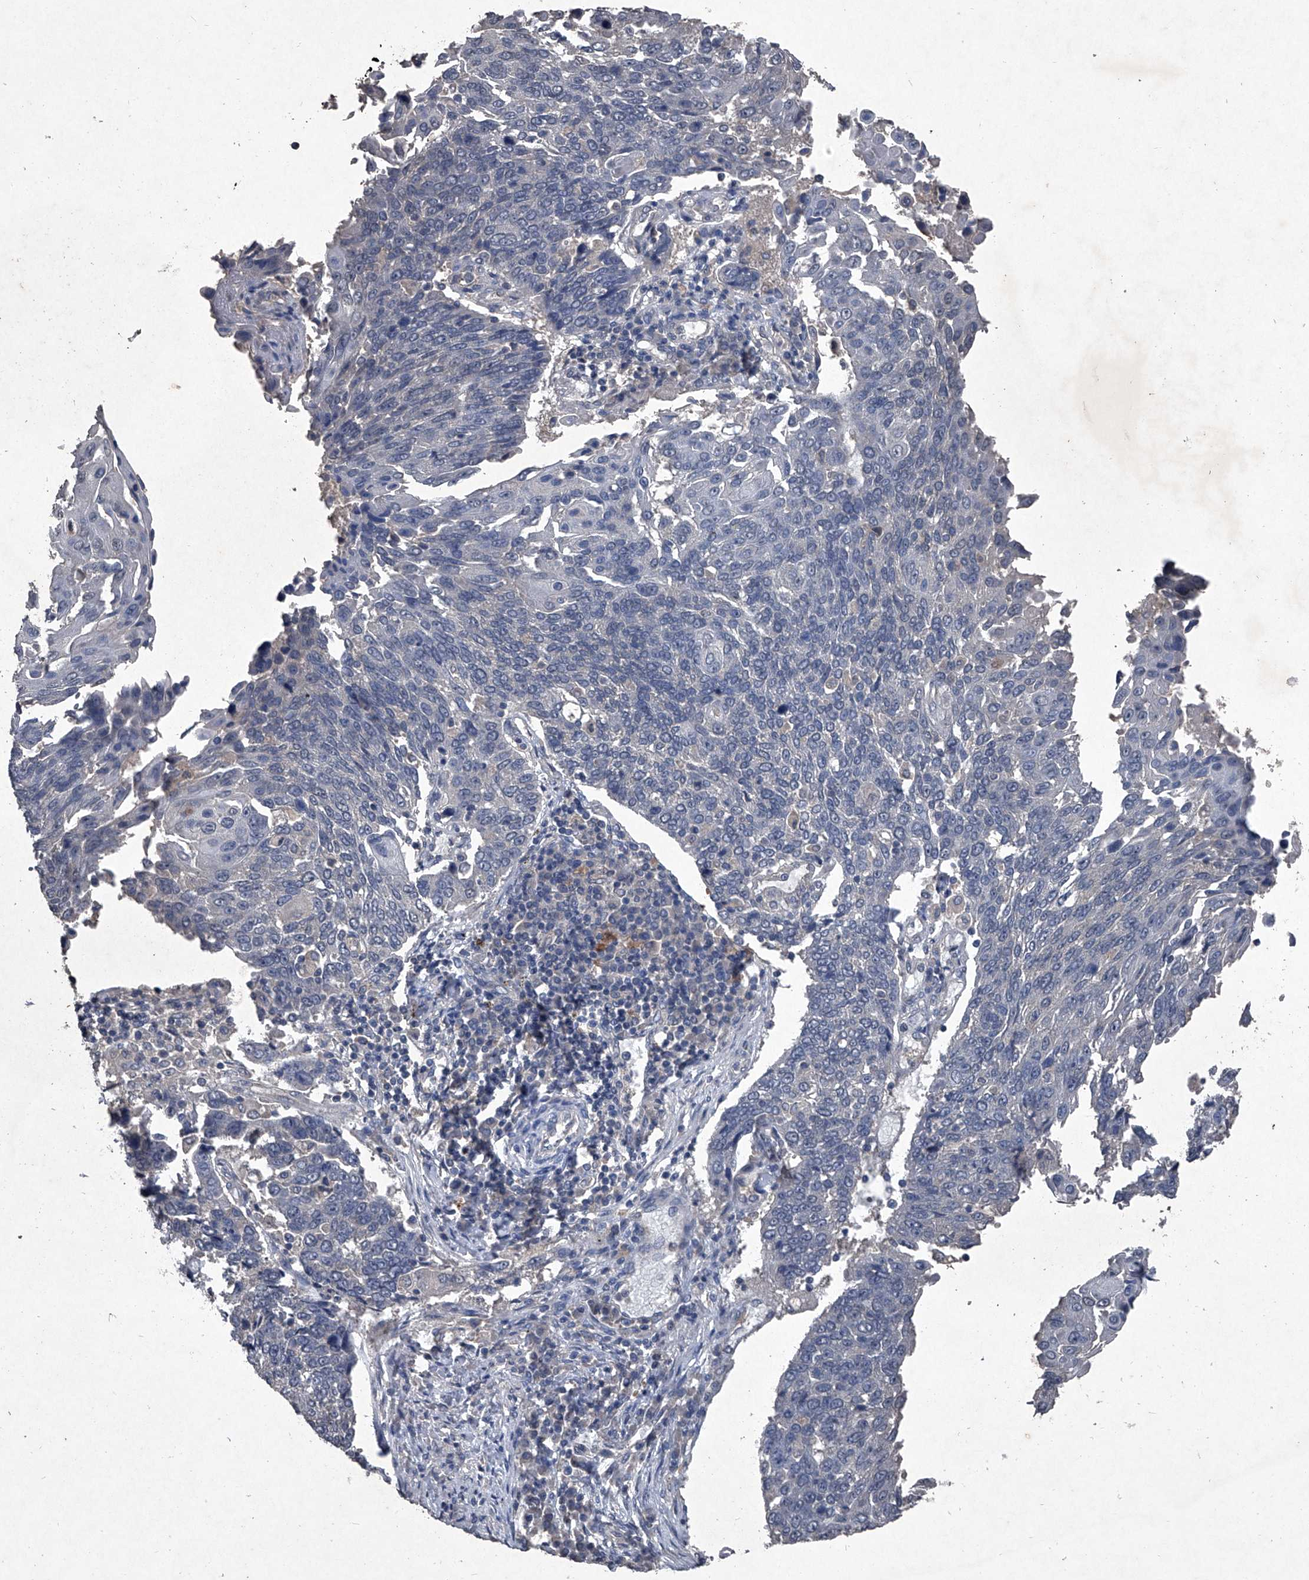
{"staining": {"intensity": "negative", "quantity": "none", "location": "none"}, "tissue": "lung cancer", "cell_type": "Tumor cells", "image_type": "cancer", "snomed": [{"axis": "morphology", "description": "Squamous cell carcinoma, NOS"}, {"axis": "topography", "description": "Lung"}], "caption": "This is an immunohistochemistry image of lung cancer. There is no staining in tumor cells.", "gene": "MAPKAP1", "patient": {"sex": "male", "age": 66}}